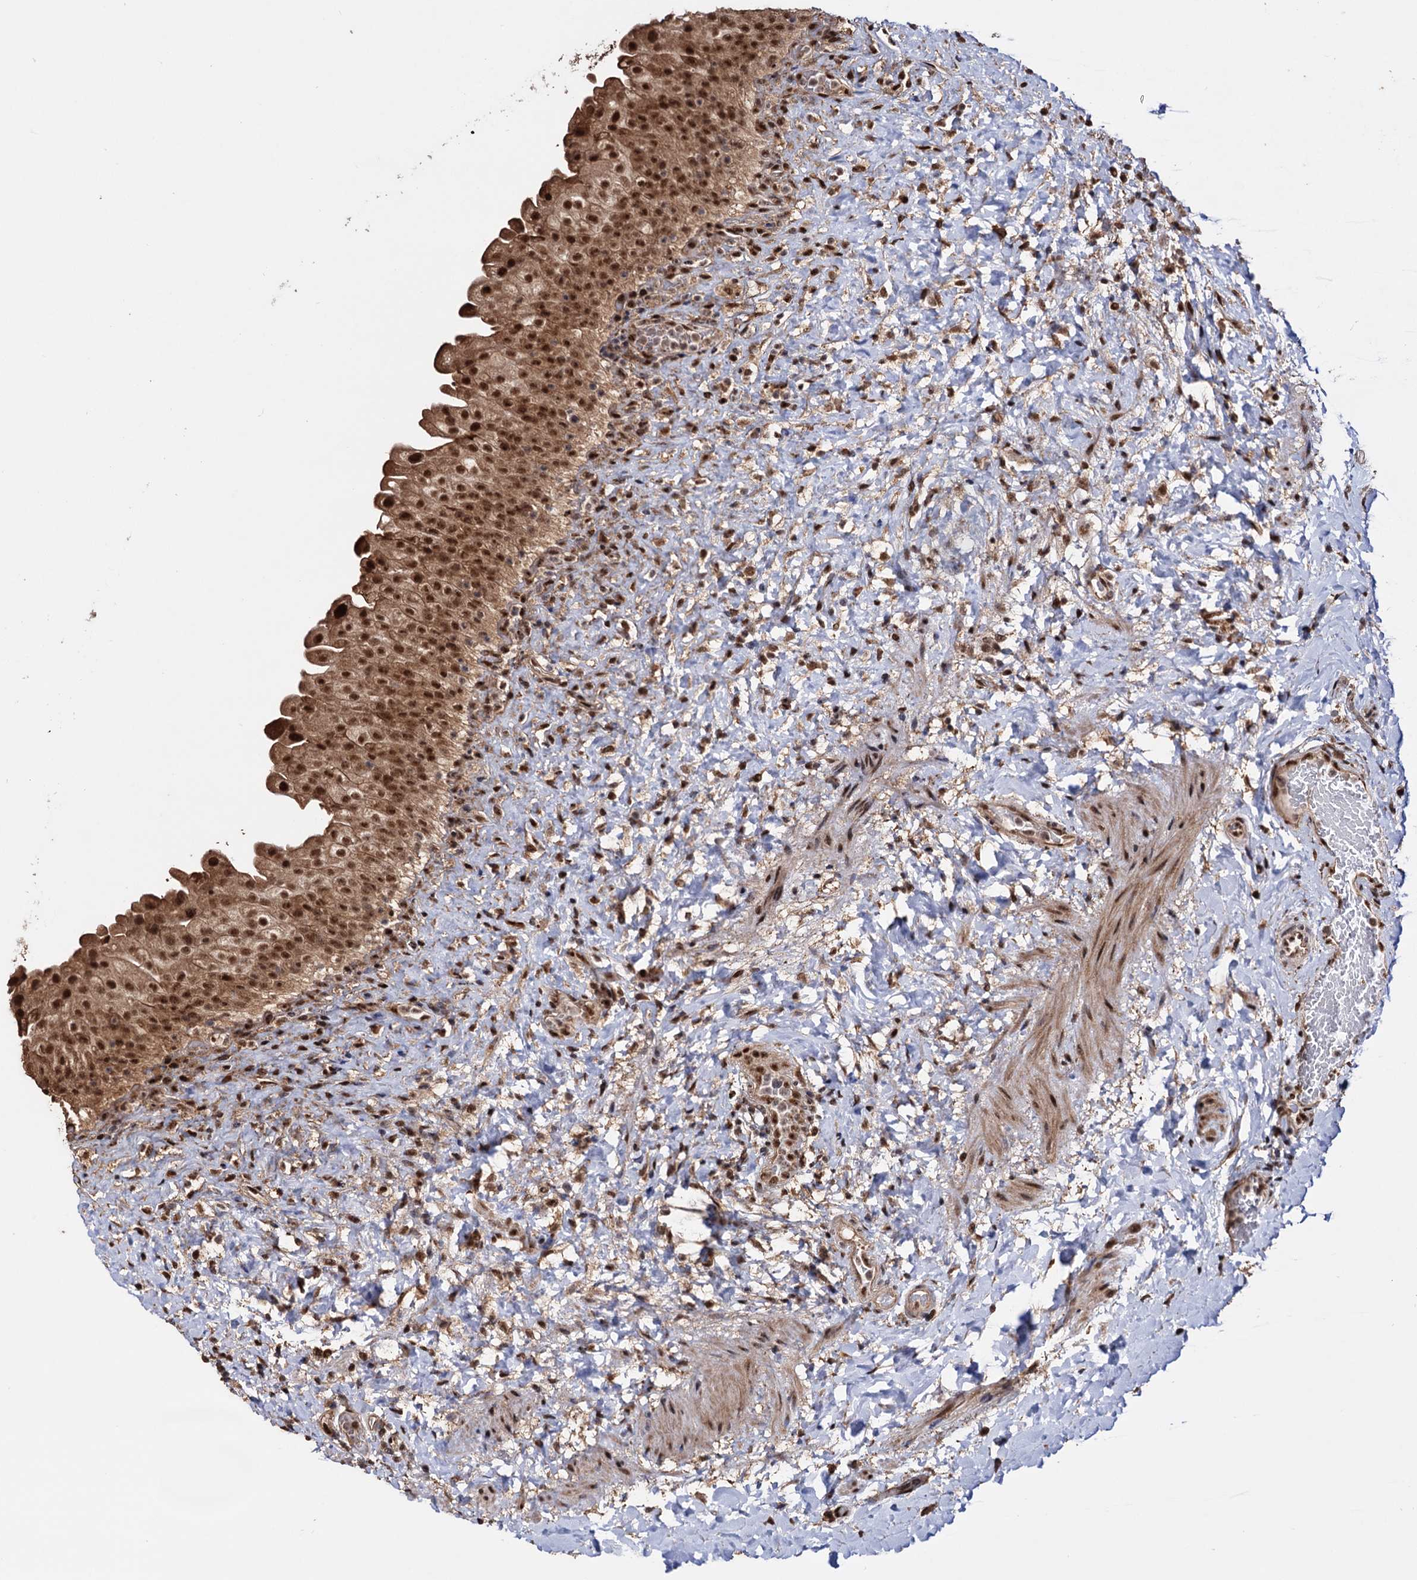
{"staining": {"intensity": "moderate", "quantity": ">75%", "location": "cytoplasmic/membranous,nuclear"}, "tissue": "urinary bladder", "cell_type": "Urothelial cells", "image_type": "normal", "snomed": [{"axis": "morphology", "description": "Normal tissue, NOS"}, {"axis": "topography", "description": "Urinary bladder"}], "caption": "Immunohistochemistry of benign urinary bladder exhibits medium levels of moderate cytoplasmic/membranous,nuclear staining in approximately >75% of urothelial cells.", "gene": "PIGB", "patient": {"sex": "female", "age": 27}}